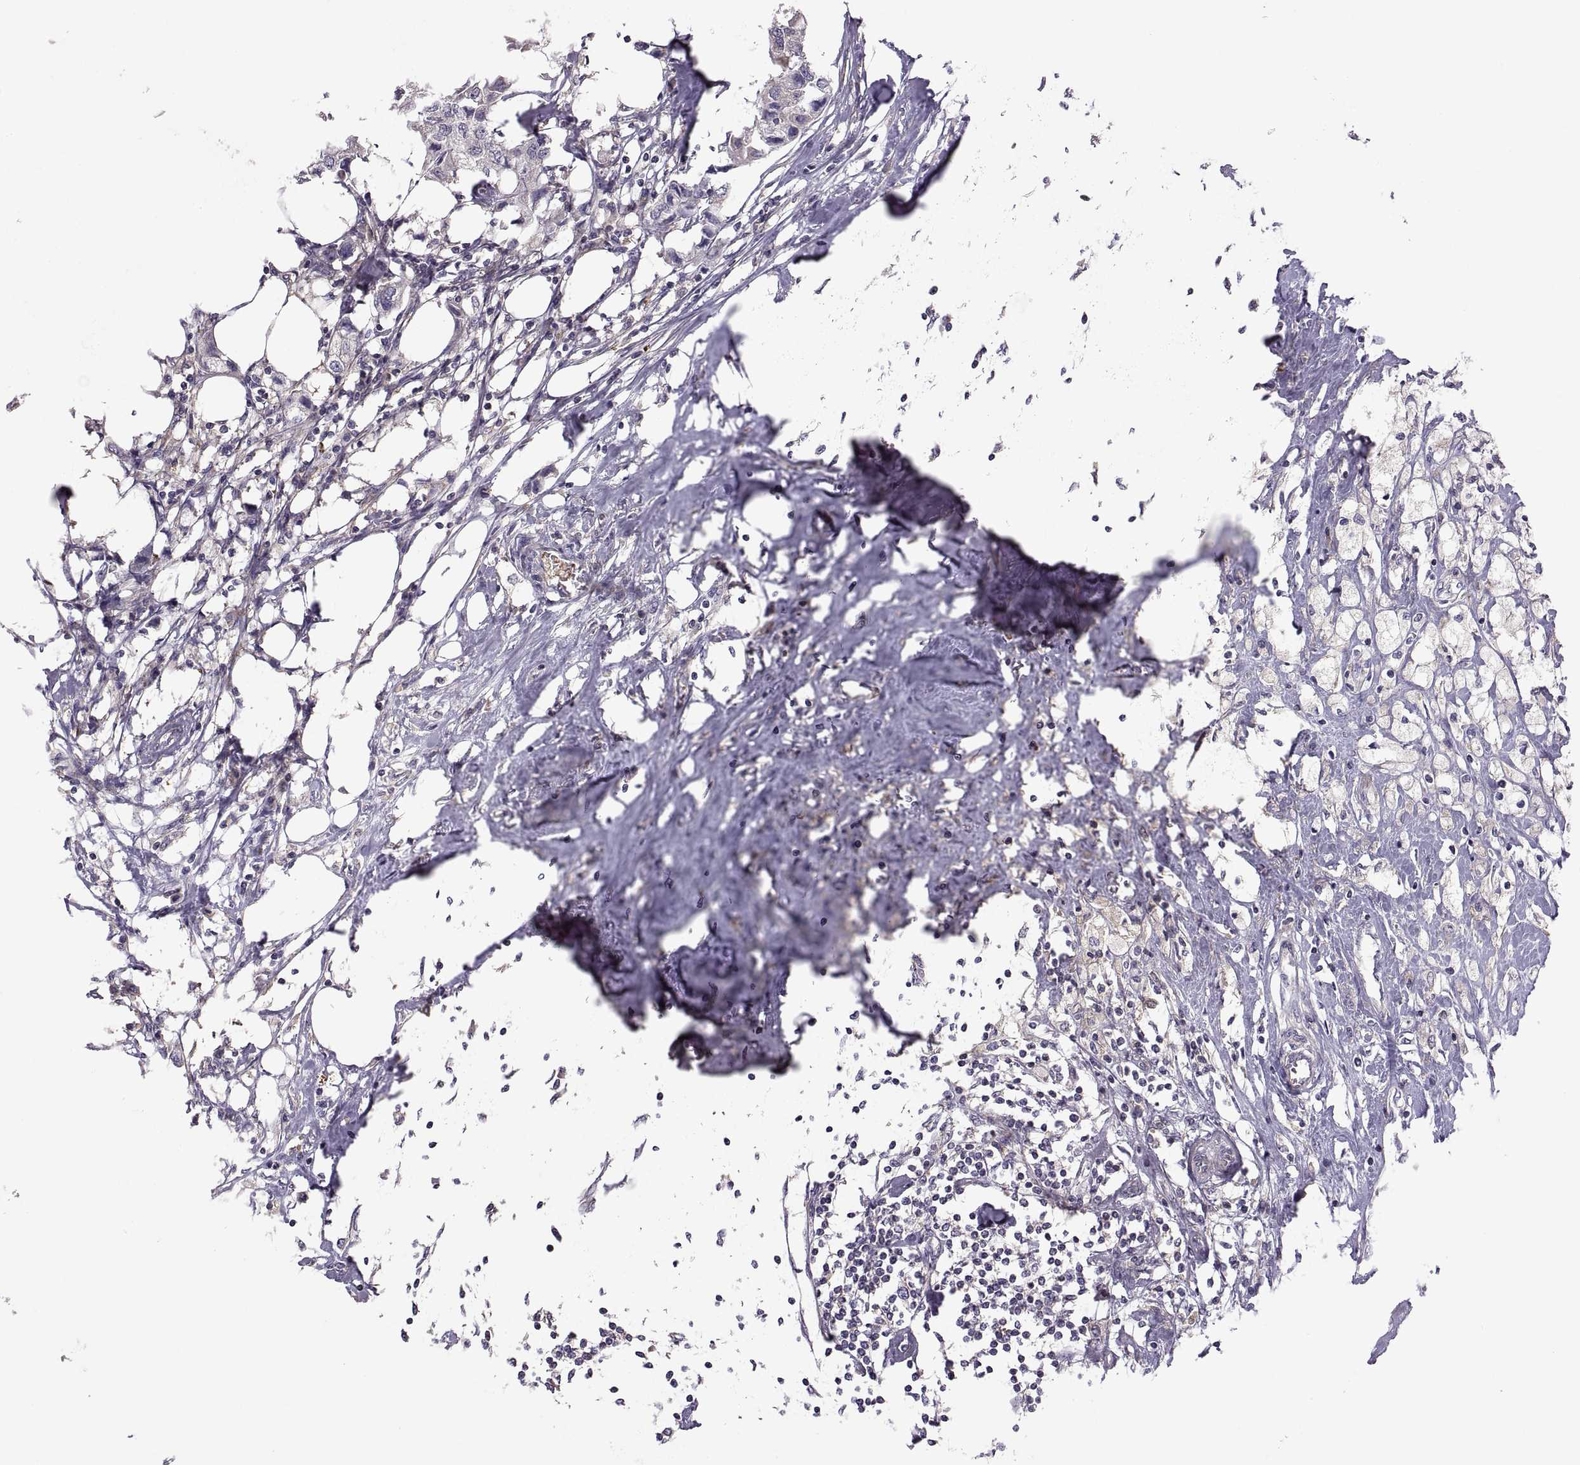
{"staining": {"intensity": "negative", "quantity": "none", "location": "none"}, "tissue": "breast cancer", "cell_type": "Tumor cells", "image_type": "cancer", "snomed": [{"axis": "morphology", "description": "Duct carcinoma"}, {"axis": "topography", "description": "Breast"}], "caption": "DAB immunohistochemical staining of human breast cancer (intraductal carcinoma) exhibits no significant positivity in tumor cells.", "gene": "SPATA32", "patient": {"sex": "female", "age": 80}}